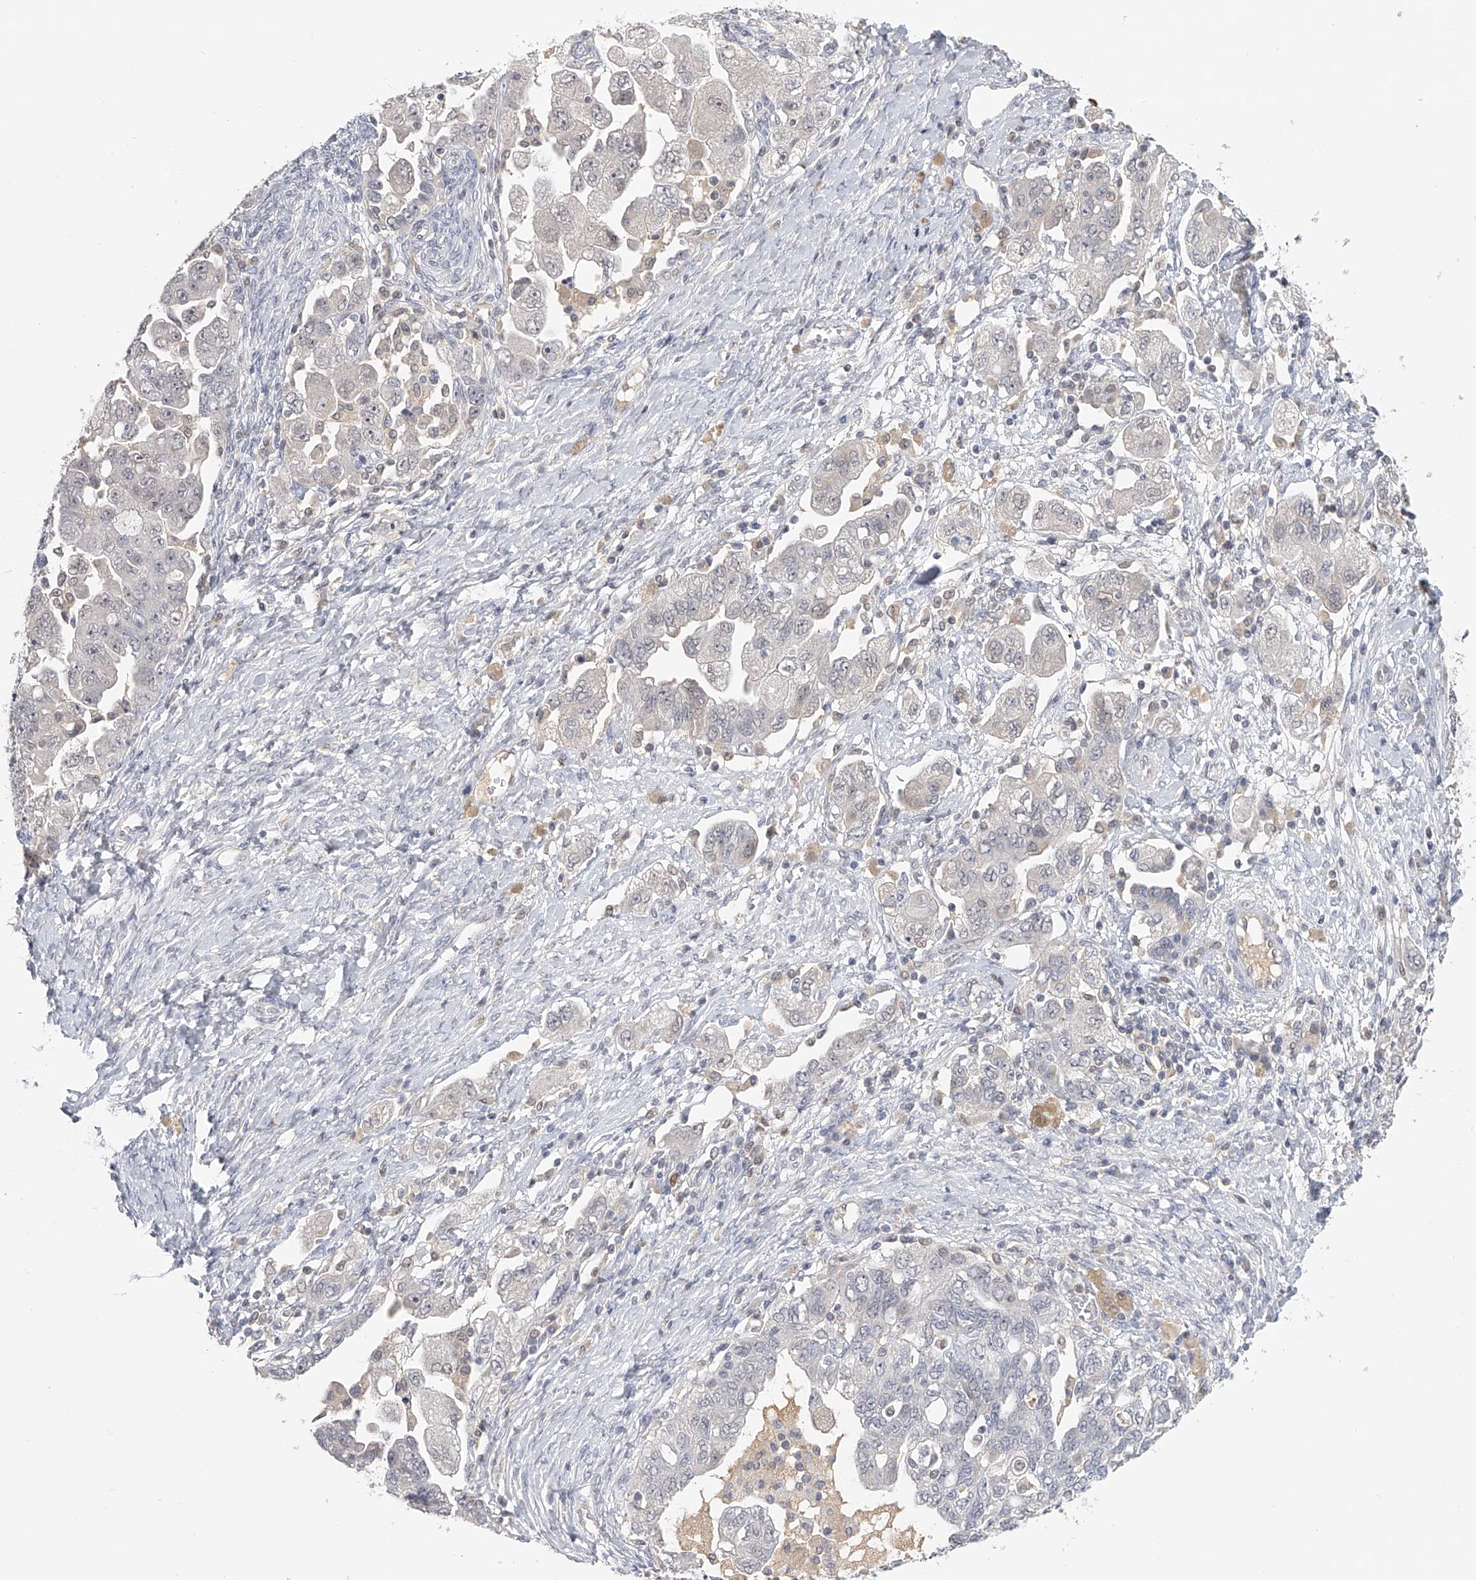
{"staining": {"intensity": "negative", "quantity": "none", "location": "none"}, "tissue": "ovarian cancer", "cell_type": "Tumor cells", "image_type": "cancer", "snomed": [{"axis": "morphology", "description": "Carcinoma, NOS"}, {"axis": "morphology", "description": "Cystadenocarcinoma, serous, NOS"}, {"axis": "topography", "description": "Ovary"}], "caption": "Immunohistochemical staining of human ovarian cancer reveals no significant positivity in tumor cells.", "gene": "DDX43", "patient": {"sex": "female", "age": 69}}